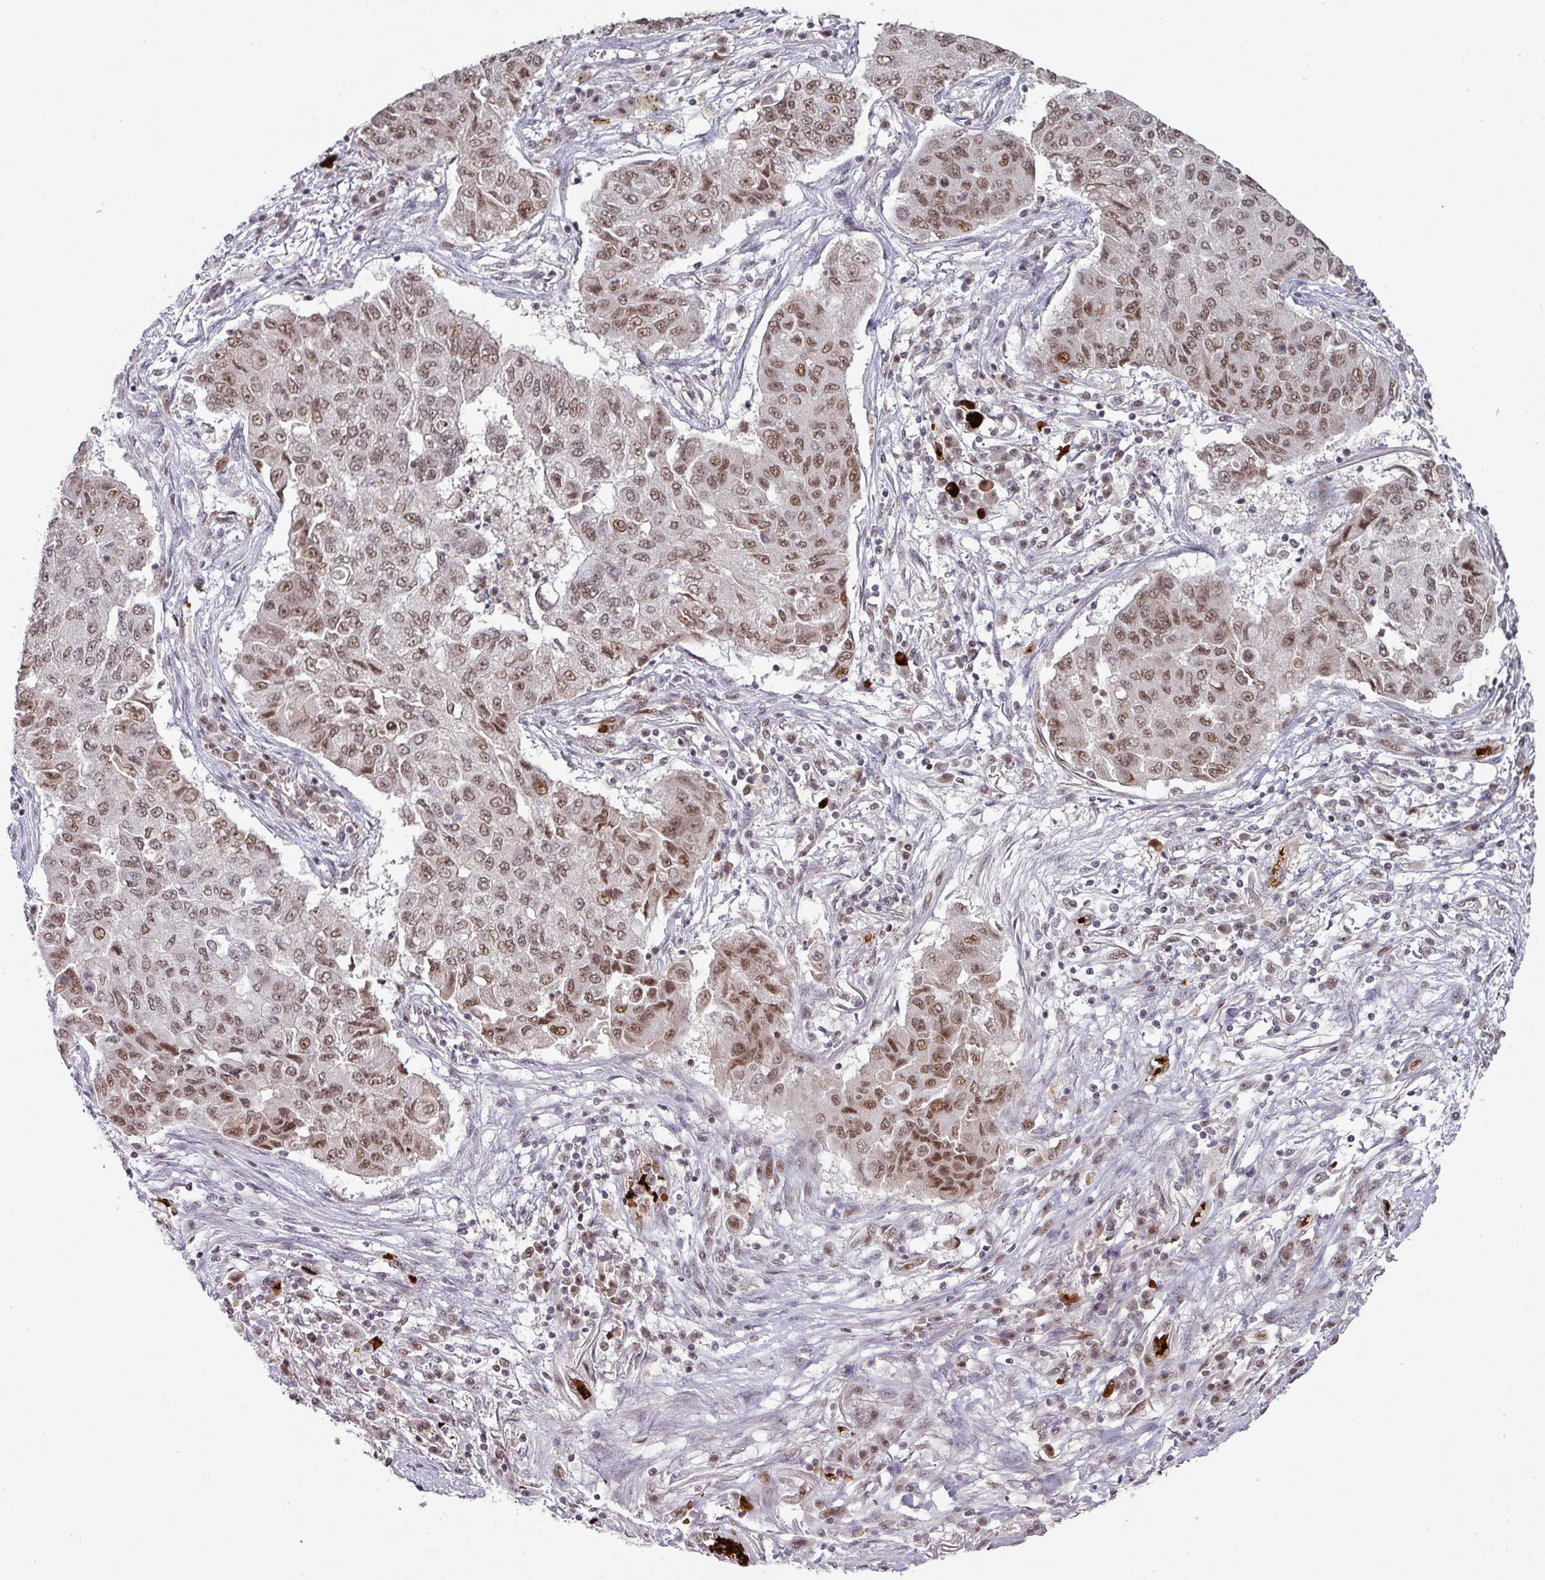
{"staining": {"intensity": "moderate", "quantity": ">75%", "location": "nuclear"}, "tissue": "lung cancer", "cell_type": "Tumor cells", "image_type": "cancer", "snomed": [{"axis": "morphology", "description": "Squamous cell carcinoma, NOS"}, {"axis": "topography", "description": "Lung"}], "caption": "The micrograph shows a brown stain indicating the presence of a protein in the nuclear of tumor cells in lung cancer.", "gene": "NEIL1", "patient": {"sex": "male", "age": 74}}